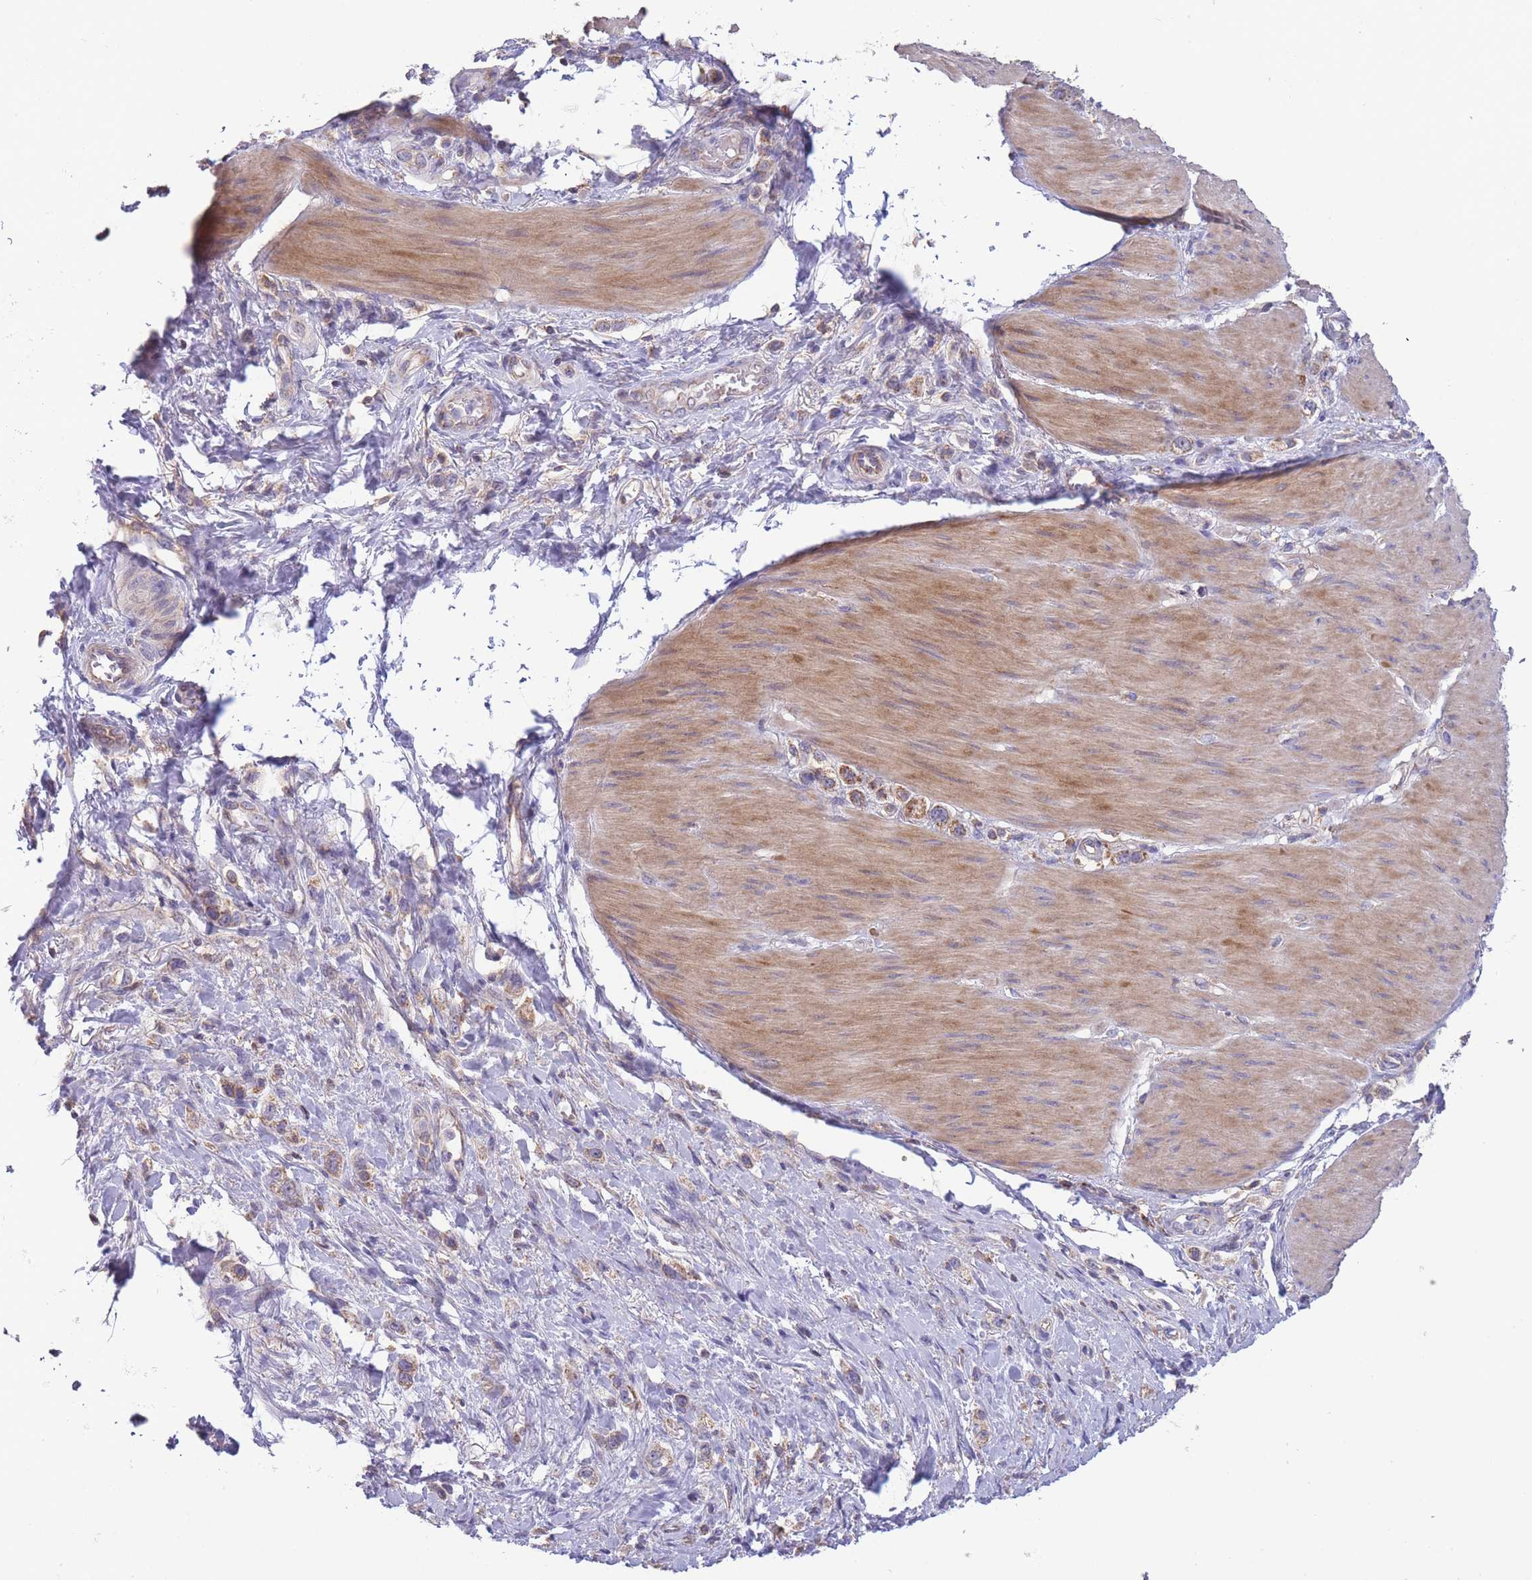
{"staining": {"intensity": "moderate", "quantity": "25%-75%", "location": "cytoplasmic/membranous"}, "tissue": "stomach cancer", "cell_type": "Tumor cells", "image_type": "cancer", "snomed": [{"axis": "morphology", "description": "Adenocarcinoma, NOS"}, {"axis": "topography", "description": "Stomach"}], "caption": "Stomach adenocarcinoma was stained to show a protein in brown. There is medium levels of moderate cytoplasmic/membranous expression in approximately 25%-75% of tumor cells. The staining is performed using DAB (3,3'-diaminobenzidine) brown chromogen to label protein expression. The nuclei are counter-stained blue using hematoxylin.", "gene": "SLC25A42", "patient": {"sex": "female", "age": 65}}